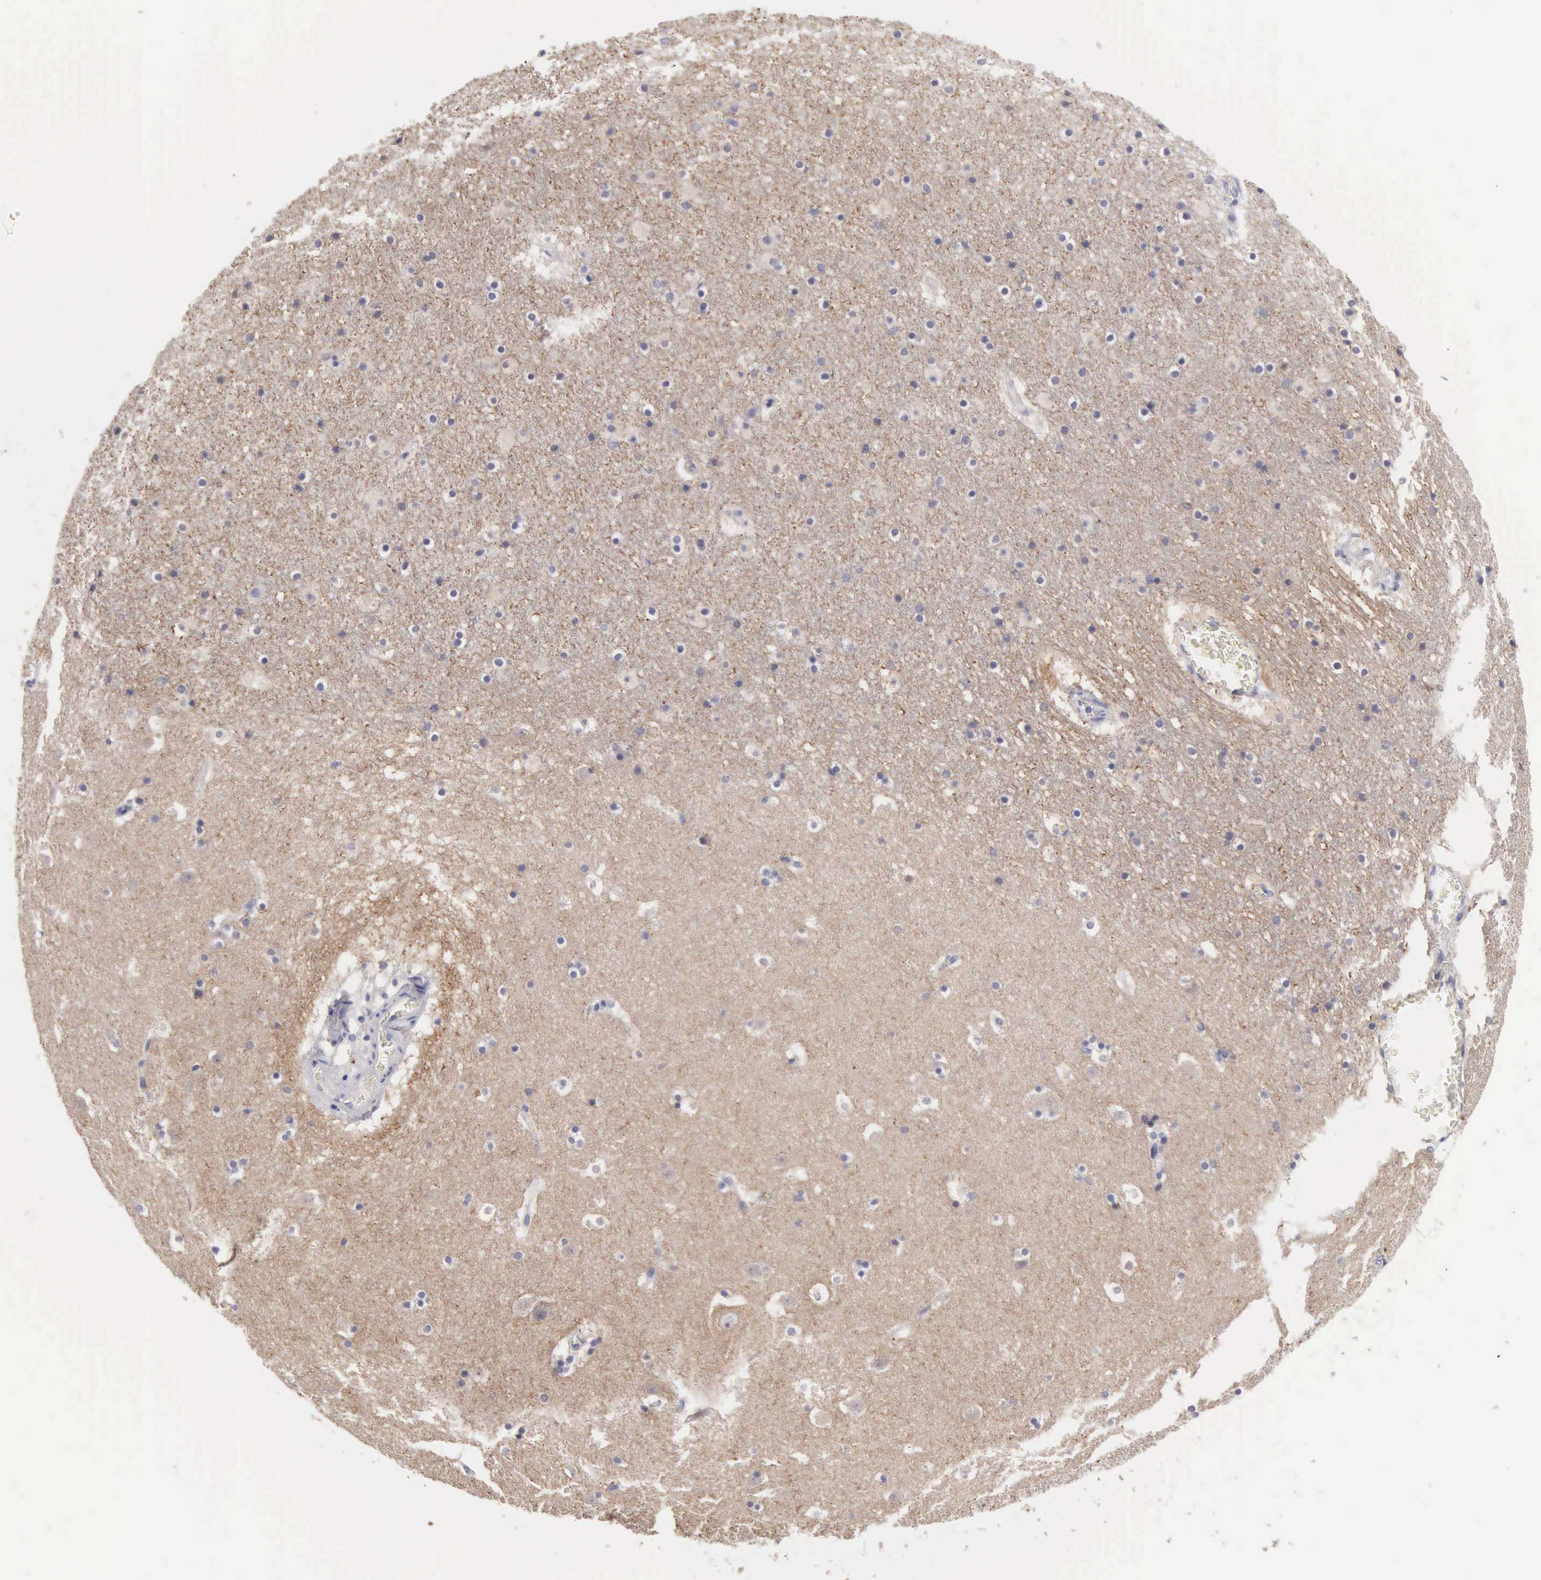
{"staining": {"intensity": "negative", "quantity": "none", "location": "none"}, "tissue": "caudate", "cell_type": "Glial cells", "image_type": "normal", "snomed": [{"axis": "morphology", "description": "Normal tissue, NOS"}, {"axis": "topography", "description": "Lateral ventricle wall"}], "caption": "Glial cells show no significant expression in unremarkable caudate. (Immunohistochemistry (ihc), brightfield microscopy, high magnification).", "gene": "SLITRK4", "patient": {"sex": "male", "age": 45}}